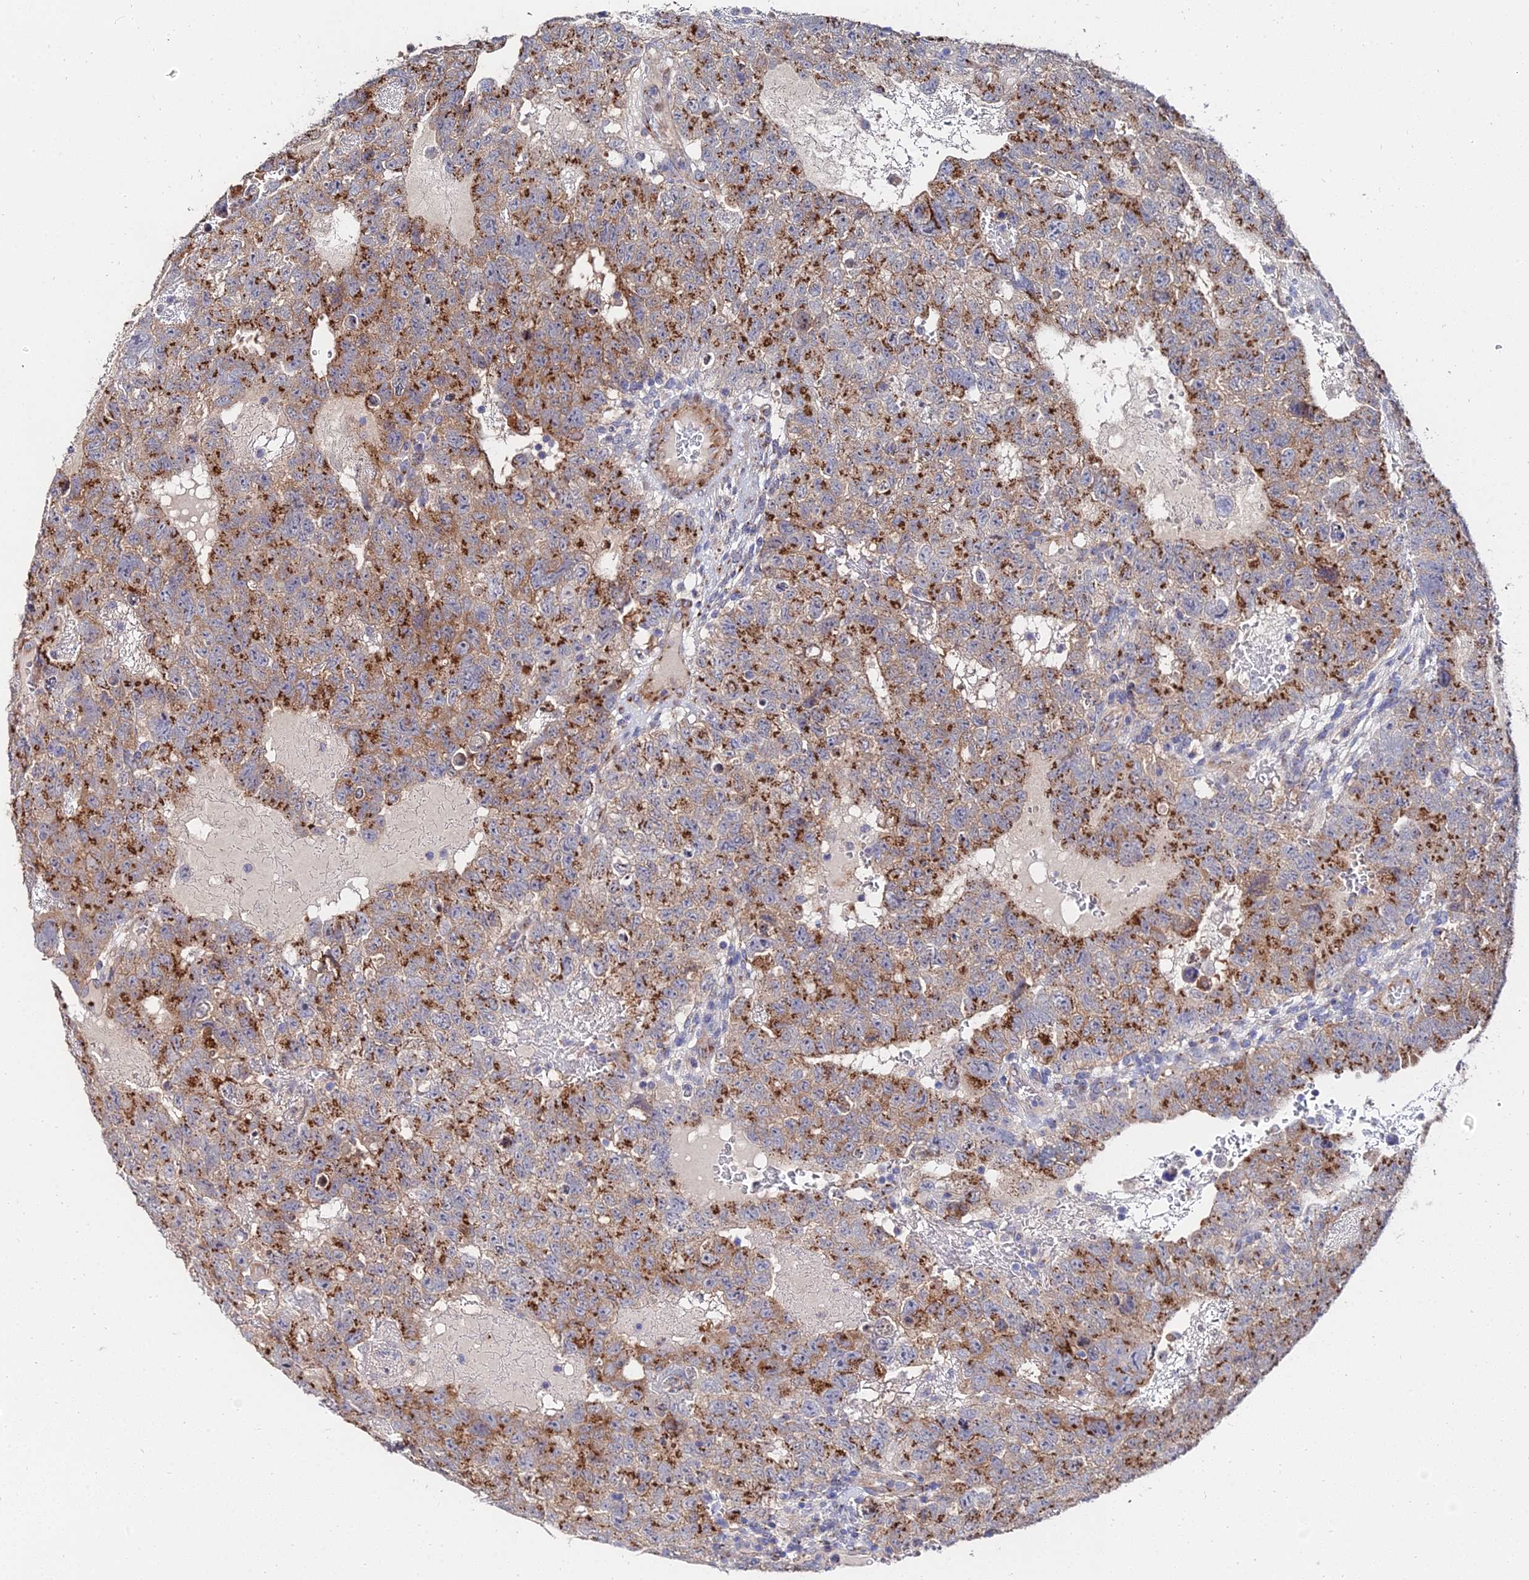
{"staining": {"intensity": "moderate", "quantity": ">75%", "location": "cytoplasmic/membranous"}, "tissue": "testis cancer", "cell_type": "Tumor cells", "image_type": "cancer", "snomed": [{"axis": "morphology", "description": "Carcinoma, Embryonal, NOS"}, {"axis": "topography", "description": "Testis"}], "caption": "An IHC micrograph of neoplastic tissue is shown. Protein staining in brown labels moderate cytoplasmic/membranous positivity in embryonal carcinoma (testis) within tumor cells.", "gene": "BORCS8", "patient": {"sex": "male", "age": 26}}